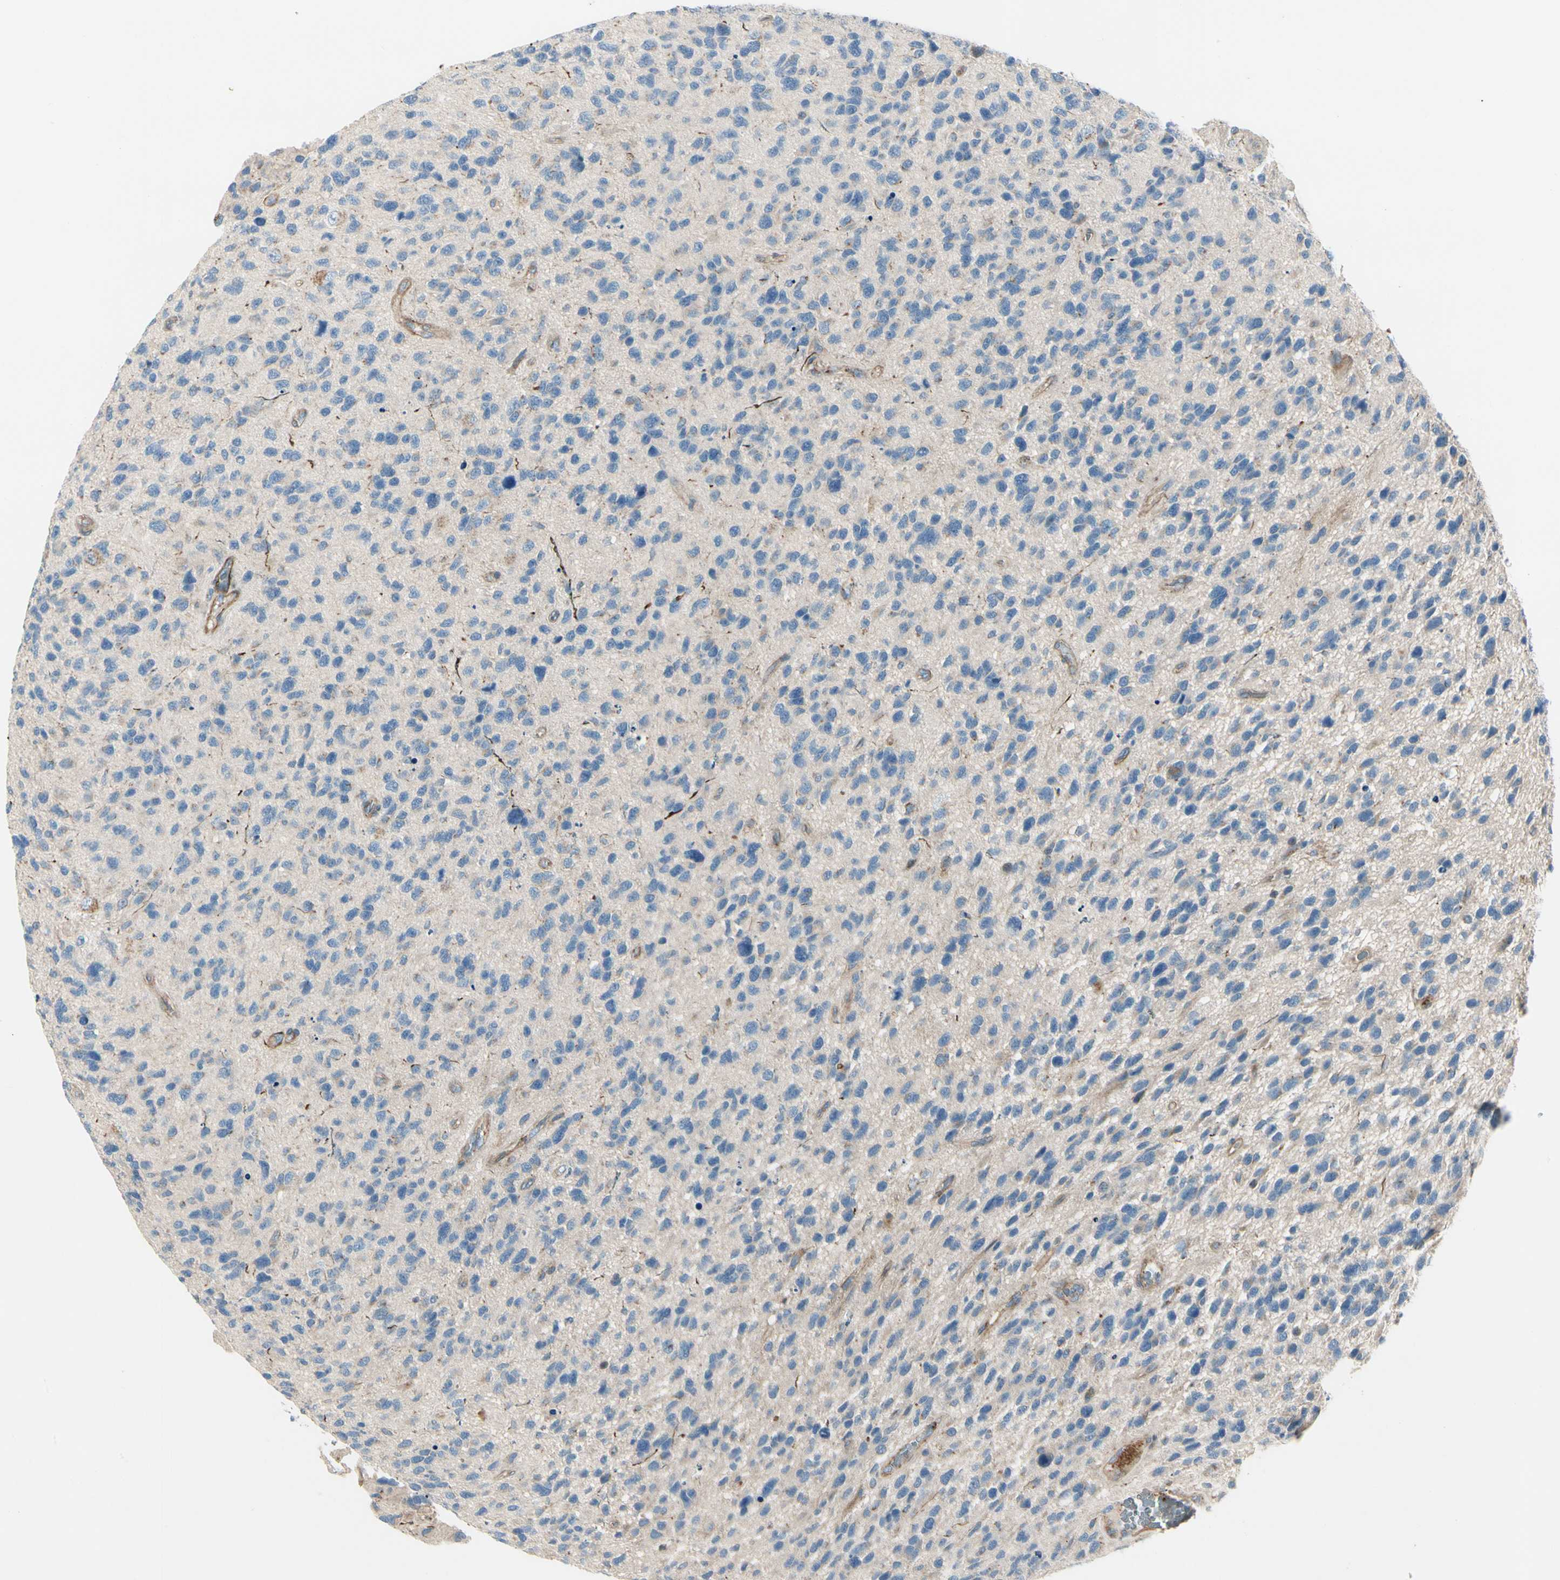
{"staining": {"intensity": "negative", "quantity": "none", "location": "none"}, "tissue": "glioma", "cell_type": "Tumor cells", "image_type": "cancer", "snomed": [{"axis": "morphology", "description": "Glioma, malignant, High grade"}, {"axis": "topography", "description": "Brain"}], "caption": "The immunohistochemistry micrograph has no significant expression in tumor cells of malignant glioma (high-grade) tissue.", "gene": "ABCA3", "patient": {"sex": "female", "age": 58}}